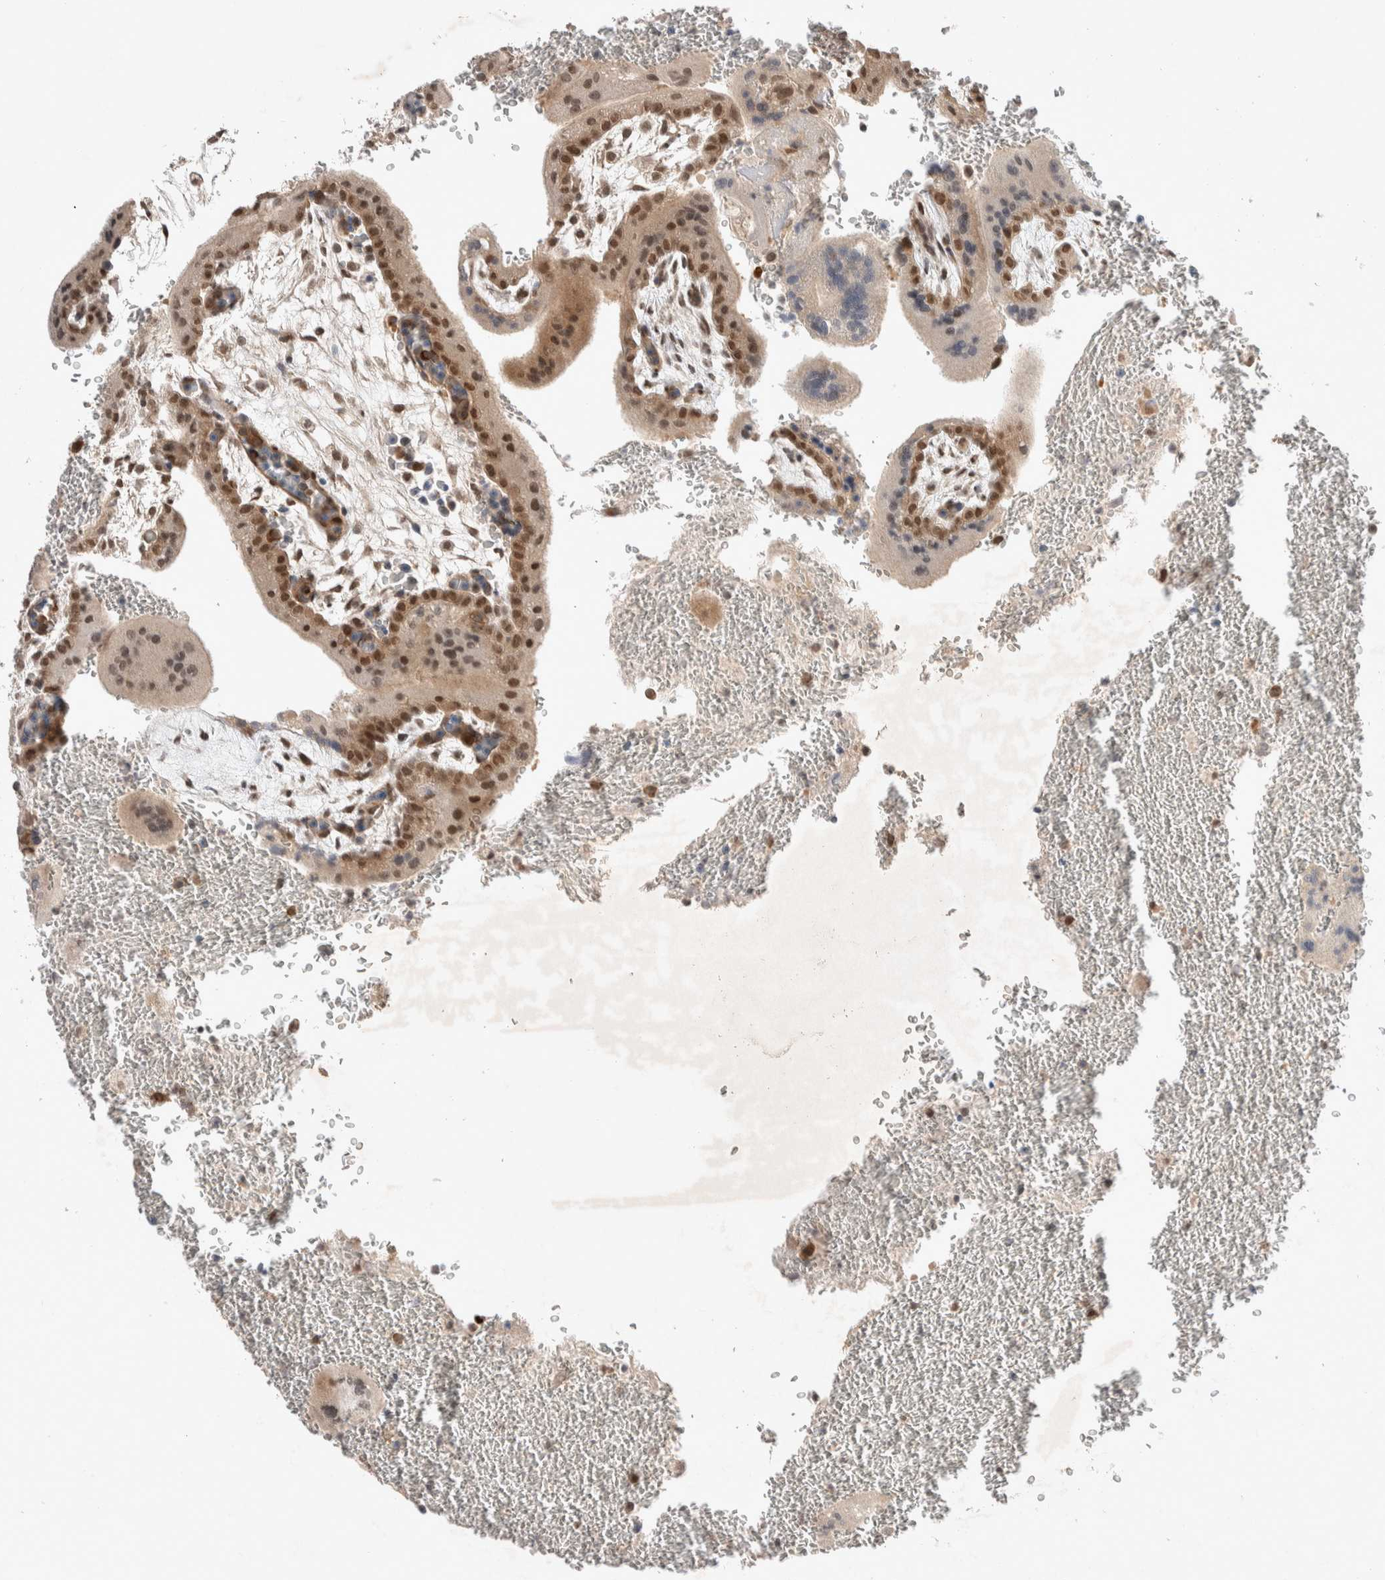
{"staining": {"intensity": "moderate", "quantity": ">75%", "location": "cytoplasmic/membranous,nuclear"}, "tissue": "placenta", "cell_type": "Trophoblastic cells", "image_type": "normal", "snomed": [{"axis": "morphology", "description": "Normal tissue, NOS"}, {"axis": "topography", "description": "Placenta"}], "caption": "Protein expression by IHC exhibits moderate cytoplasmic/membranous,nuclear positivity in about >75% of trophoblastic cells in benign placenta.", "gene": "ZNF704", "patient": {"sex": "female", "age": 35}}